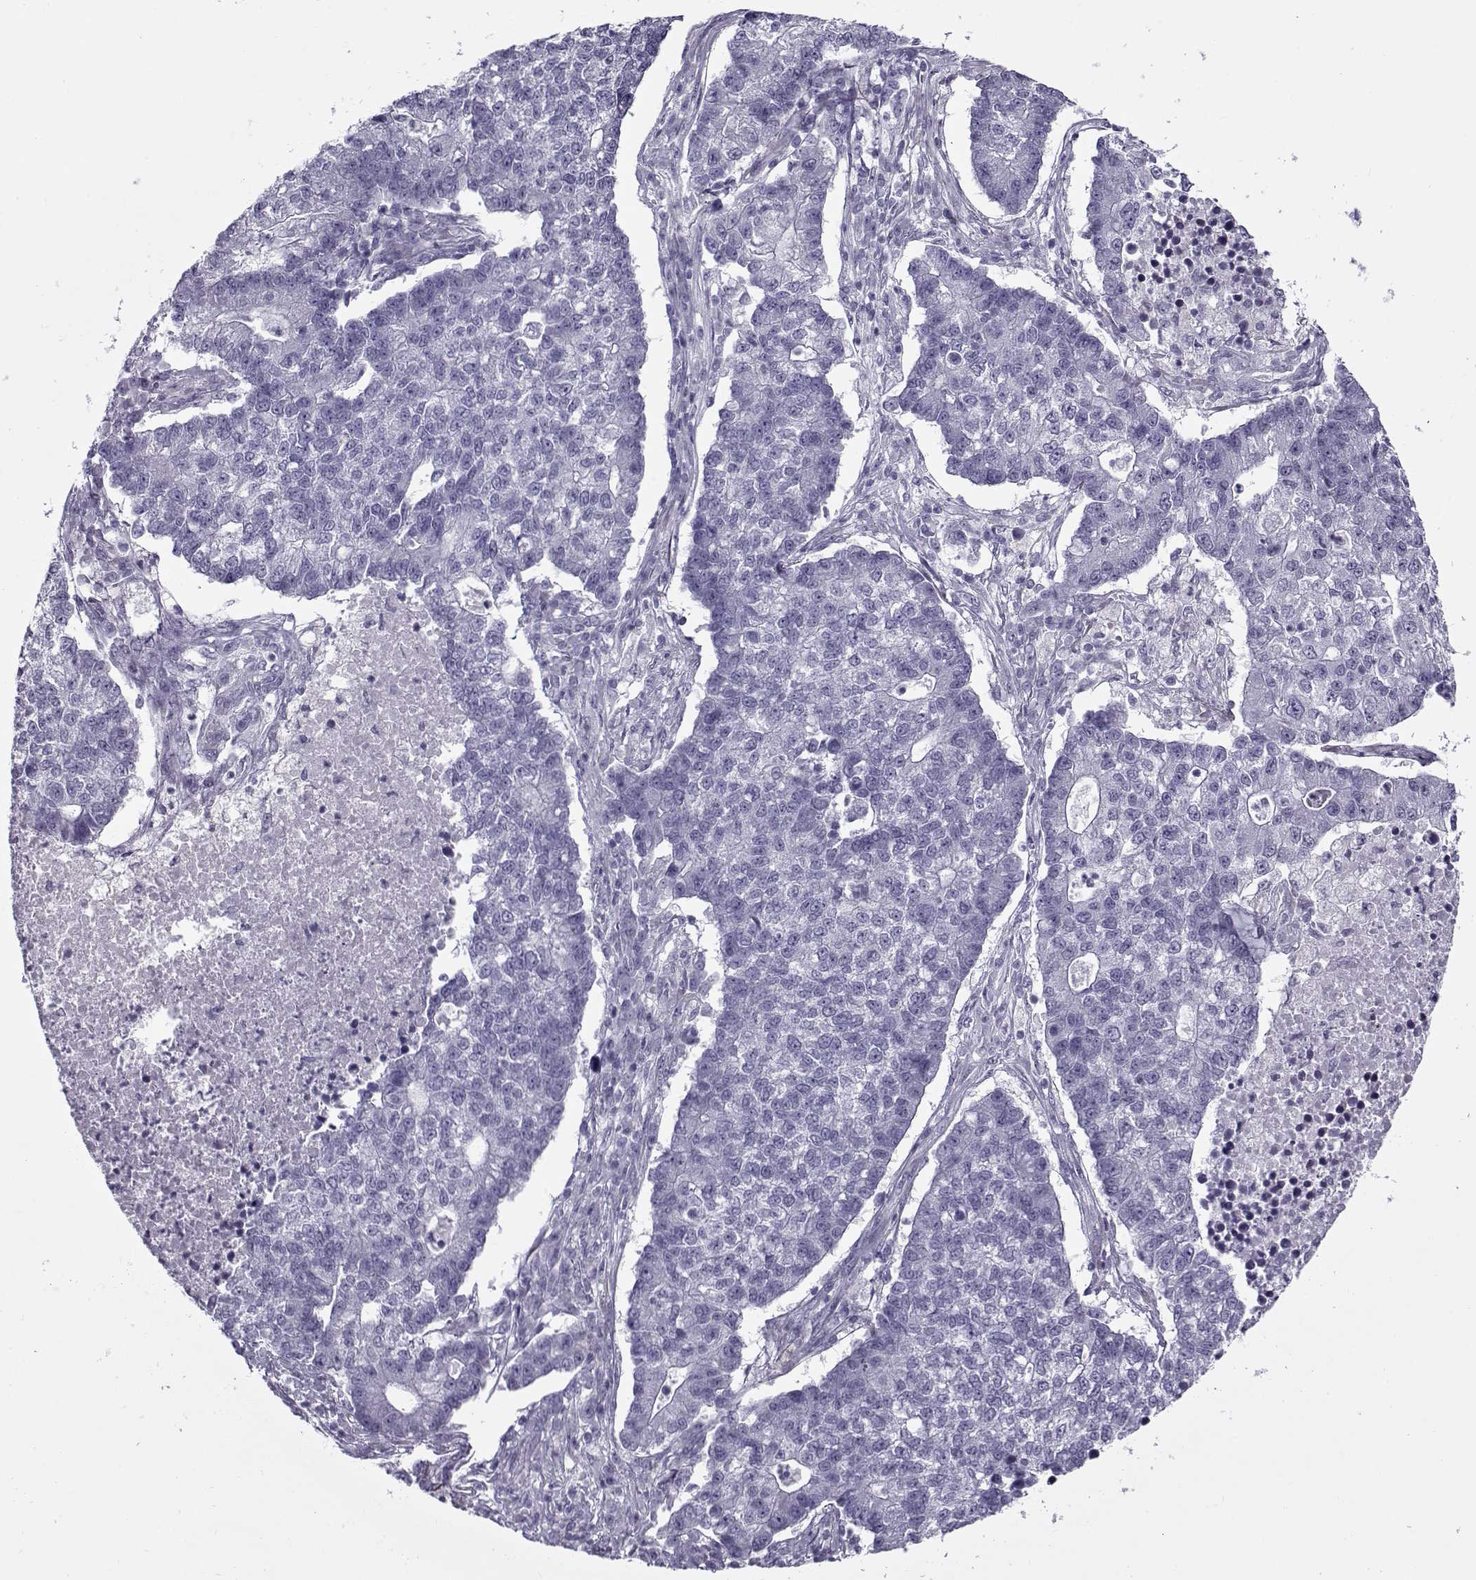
{"staining": {"intensity": "negative", "quantity": "none", "location": "none"}, "tissue": "lung cancer", "cell_type": "Tumor cells", "image_type": "cancer", "snomed": [{"axis": "morphology", "description": "Adenocarcinoma, NOS"}, {"axis": "topography", "description": "Lung"}], "caption": "Lung cancer stained for a protein using immunohistochemistry (IHC) reveals no expression tumor cells.", "gene": "GAGE2A", "patient": {"sex": "male", "age": 57}}